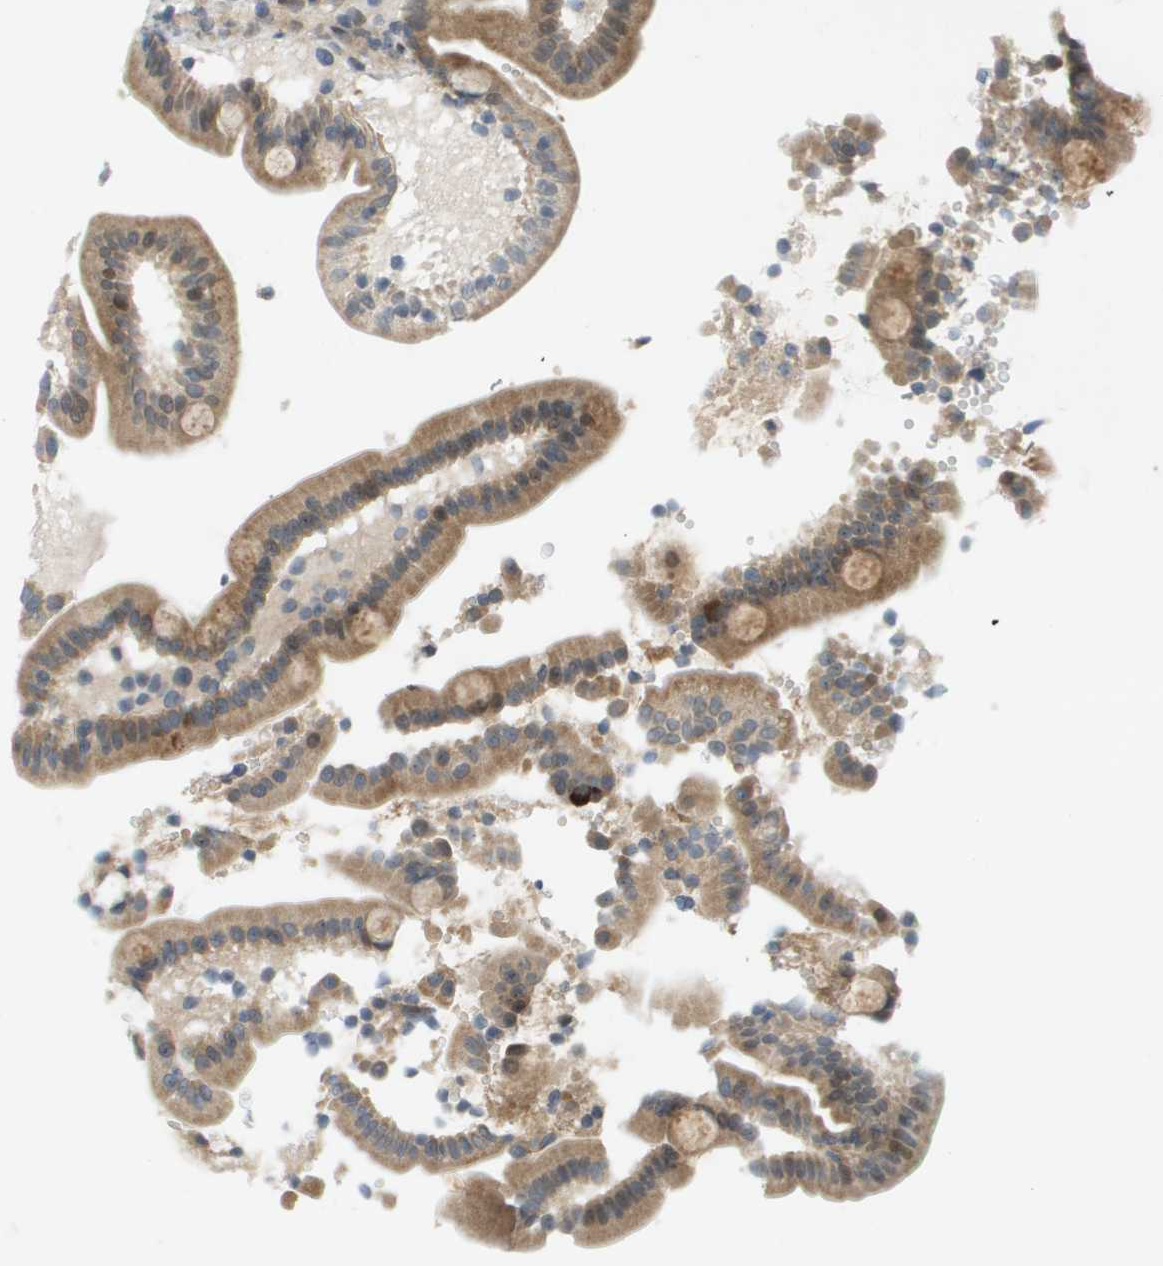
{"staining": {"intensity": "moderate", "quantity": ">75%", "location": "cytoplasmic/membranous"}, "tissue": "duodenum", "cell_type": "Glandular cells", "image_type": "normal", "snomed": [{"axis": "morphology", "description": "Normal tissue, NOS"}, {"axis": "topography", "description": "Duodenum"}], "caption": "Duodenum stained with immunohistochemistry (IHC) shows moderate cytoplasmic/membranous staining in about >75% of glandular cells. (IHC, brightfield microscopy, high magnification).", "gene": "CACNB4", "patient": {"sex": "male", "age": 54}}